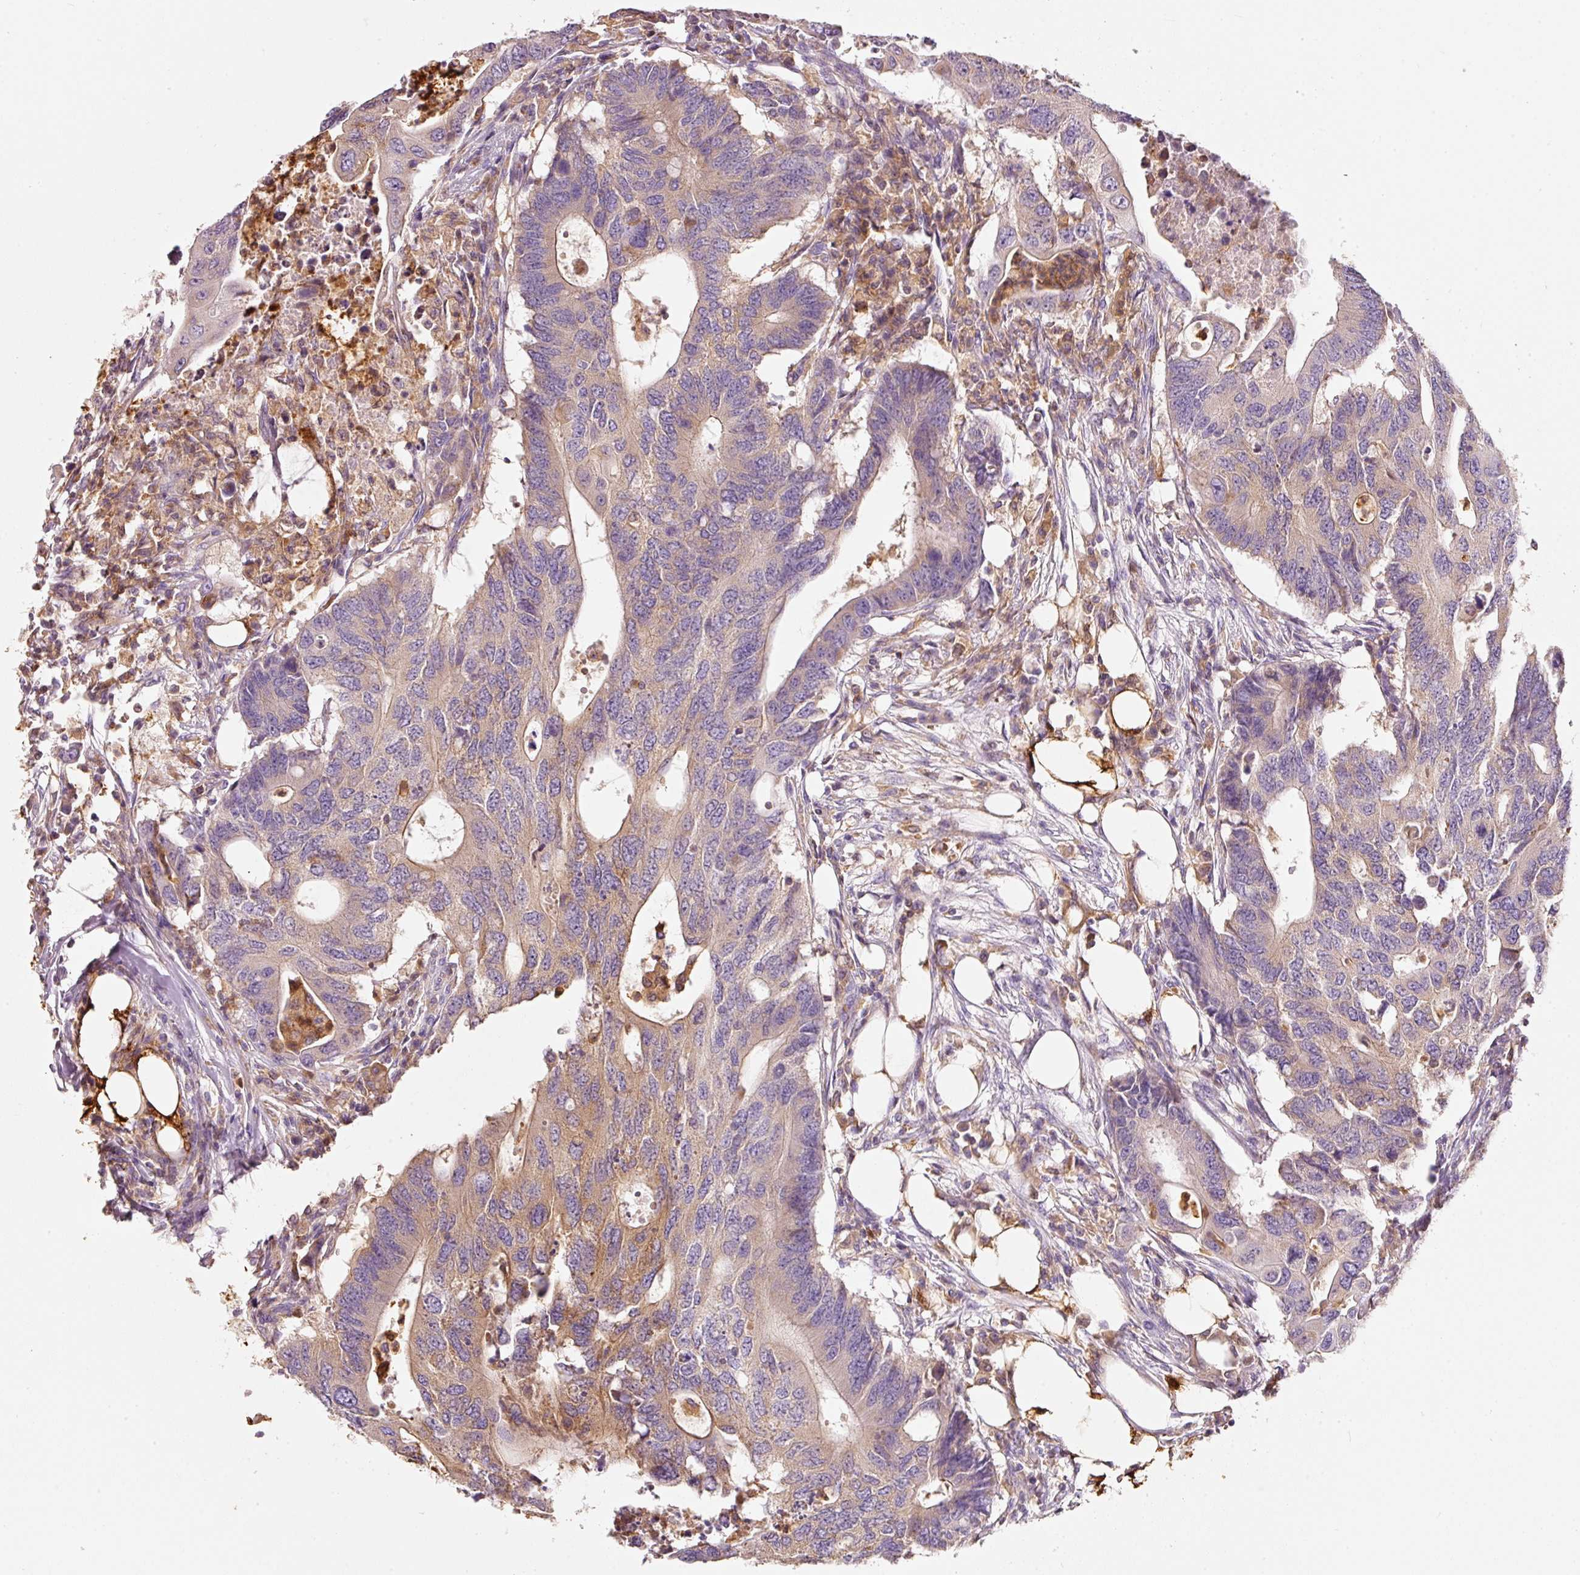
{"staining": {"intensity": "weak", "quantity": "25%-75%", "location": "cytoplasmic/membranous"}, "tissue": "colorectal cancer", "cell_type": "Tumor cells", "image_type": "cancer", "snomed": [{"axis": "morphology", "description": "Adenocarcinoma, NOS"}, {"axis": "topography", "description": "Colon"}], "caption": "This image shows colorectal cancer stained with immunohistochemistry to label a protein in brown. The cytoplasmic/membranous of tumor cells show weak positivity for the protein. Nuclei are counter-stained blue.", "gene": "IQGAP2", "patient": {"sex": "male", "age": 71}}